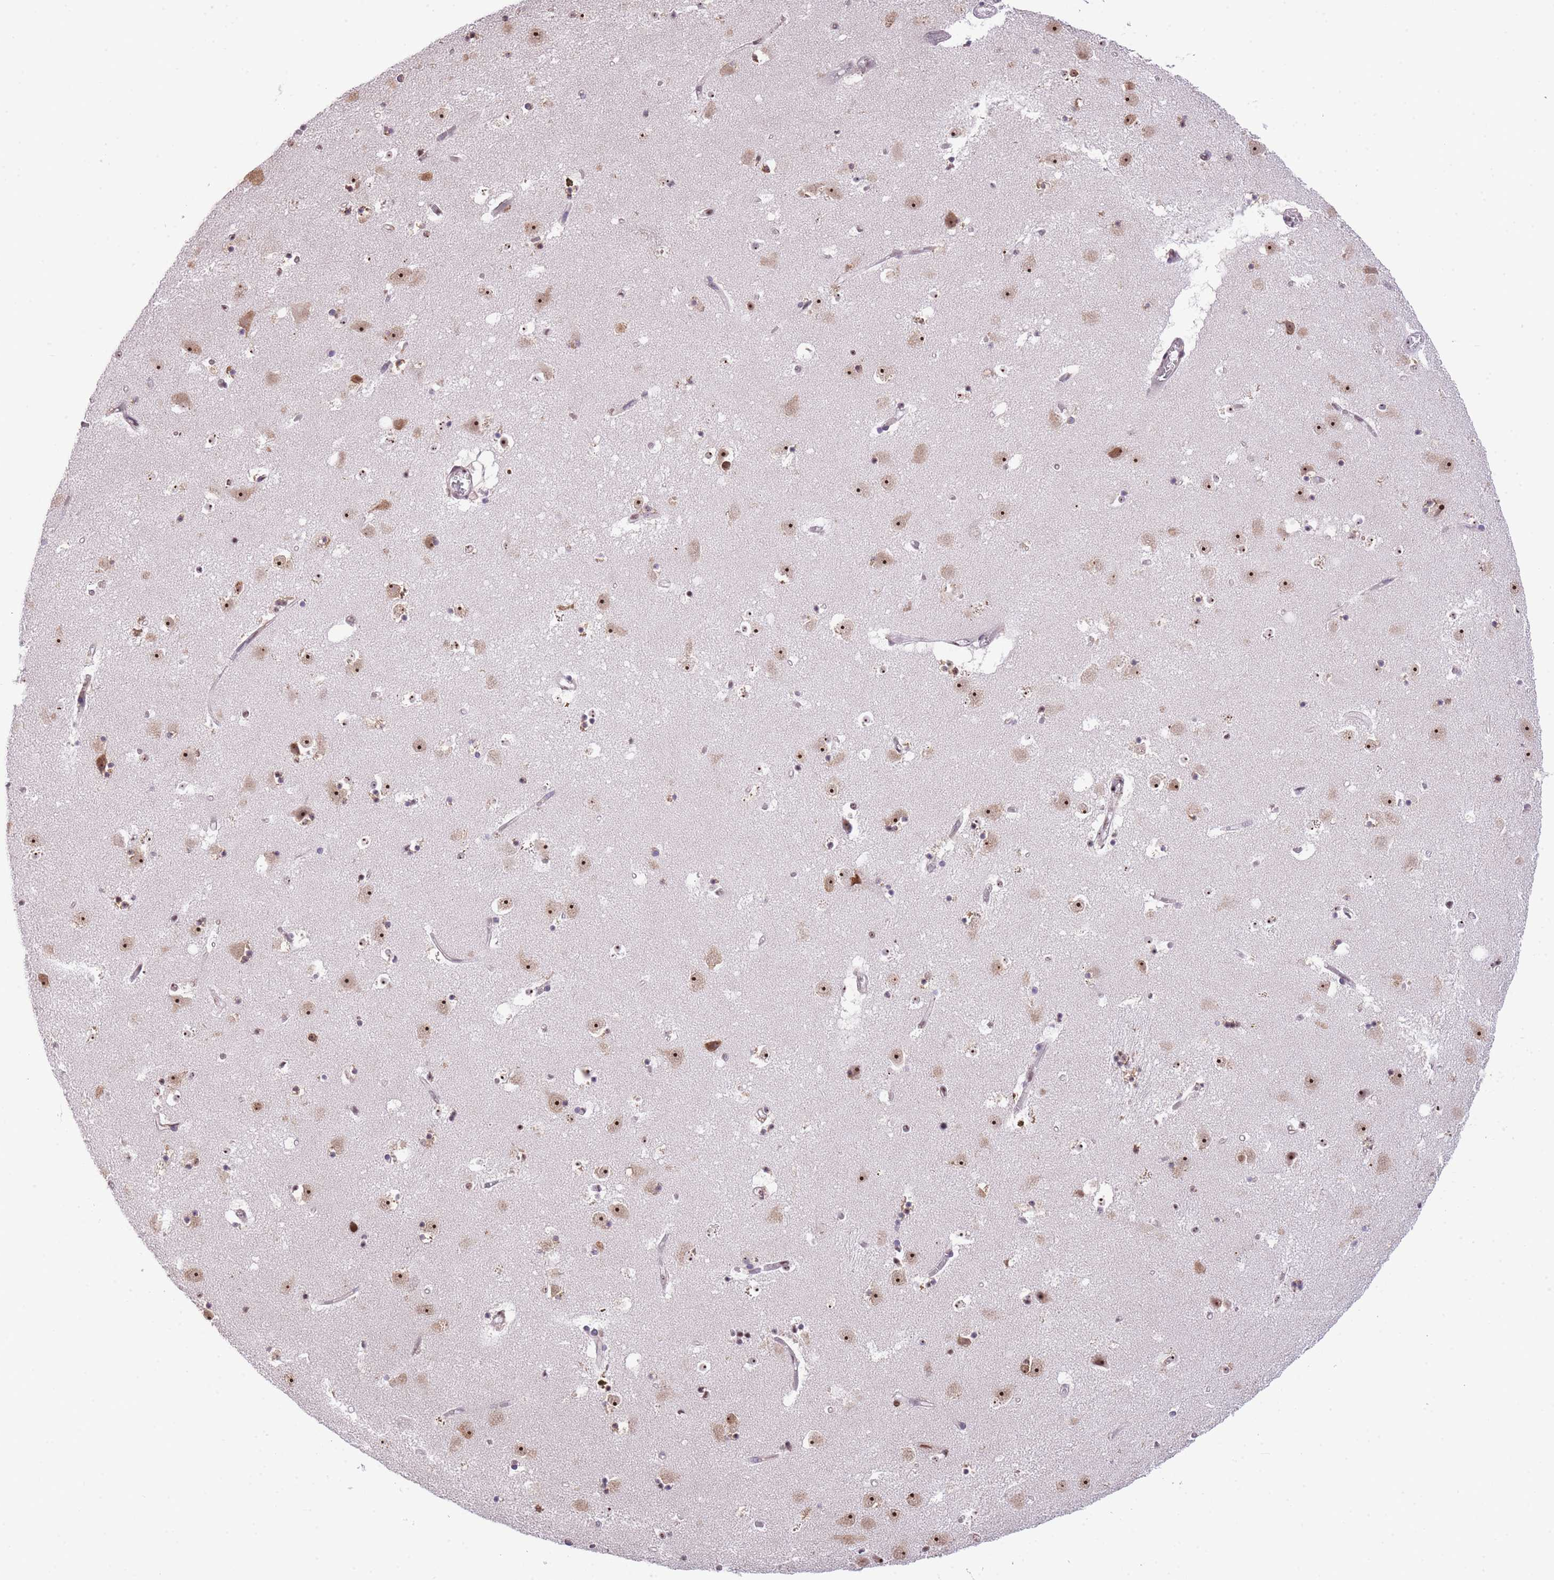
{"staining": {"intensity": "moderate", "quantity": "<25%", "location": "nuclear"}, "tissue": "caudate", "cell_type": "Glial cells", "image_type": "normal", "snomed": [{"axis": "morphology", "description": "Normal tissue, NOS"}, {"axis": "topography", "description": "Lateral ventricle wall"}], "caption": "Moderate nuclear protein expression is present in approximately <25% of glial cells in caudate. (DAB IHC with brightfield microscopy, high magnification).", "gene": "EVC2", "patient": {"sex": "male", "age": 58}}